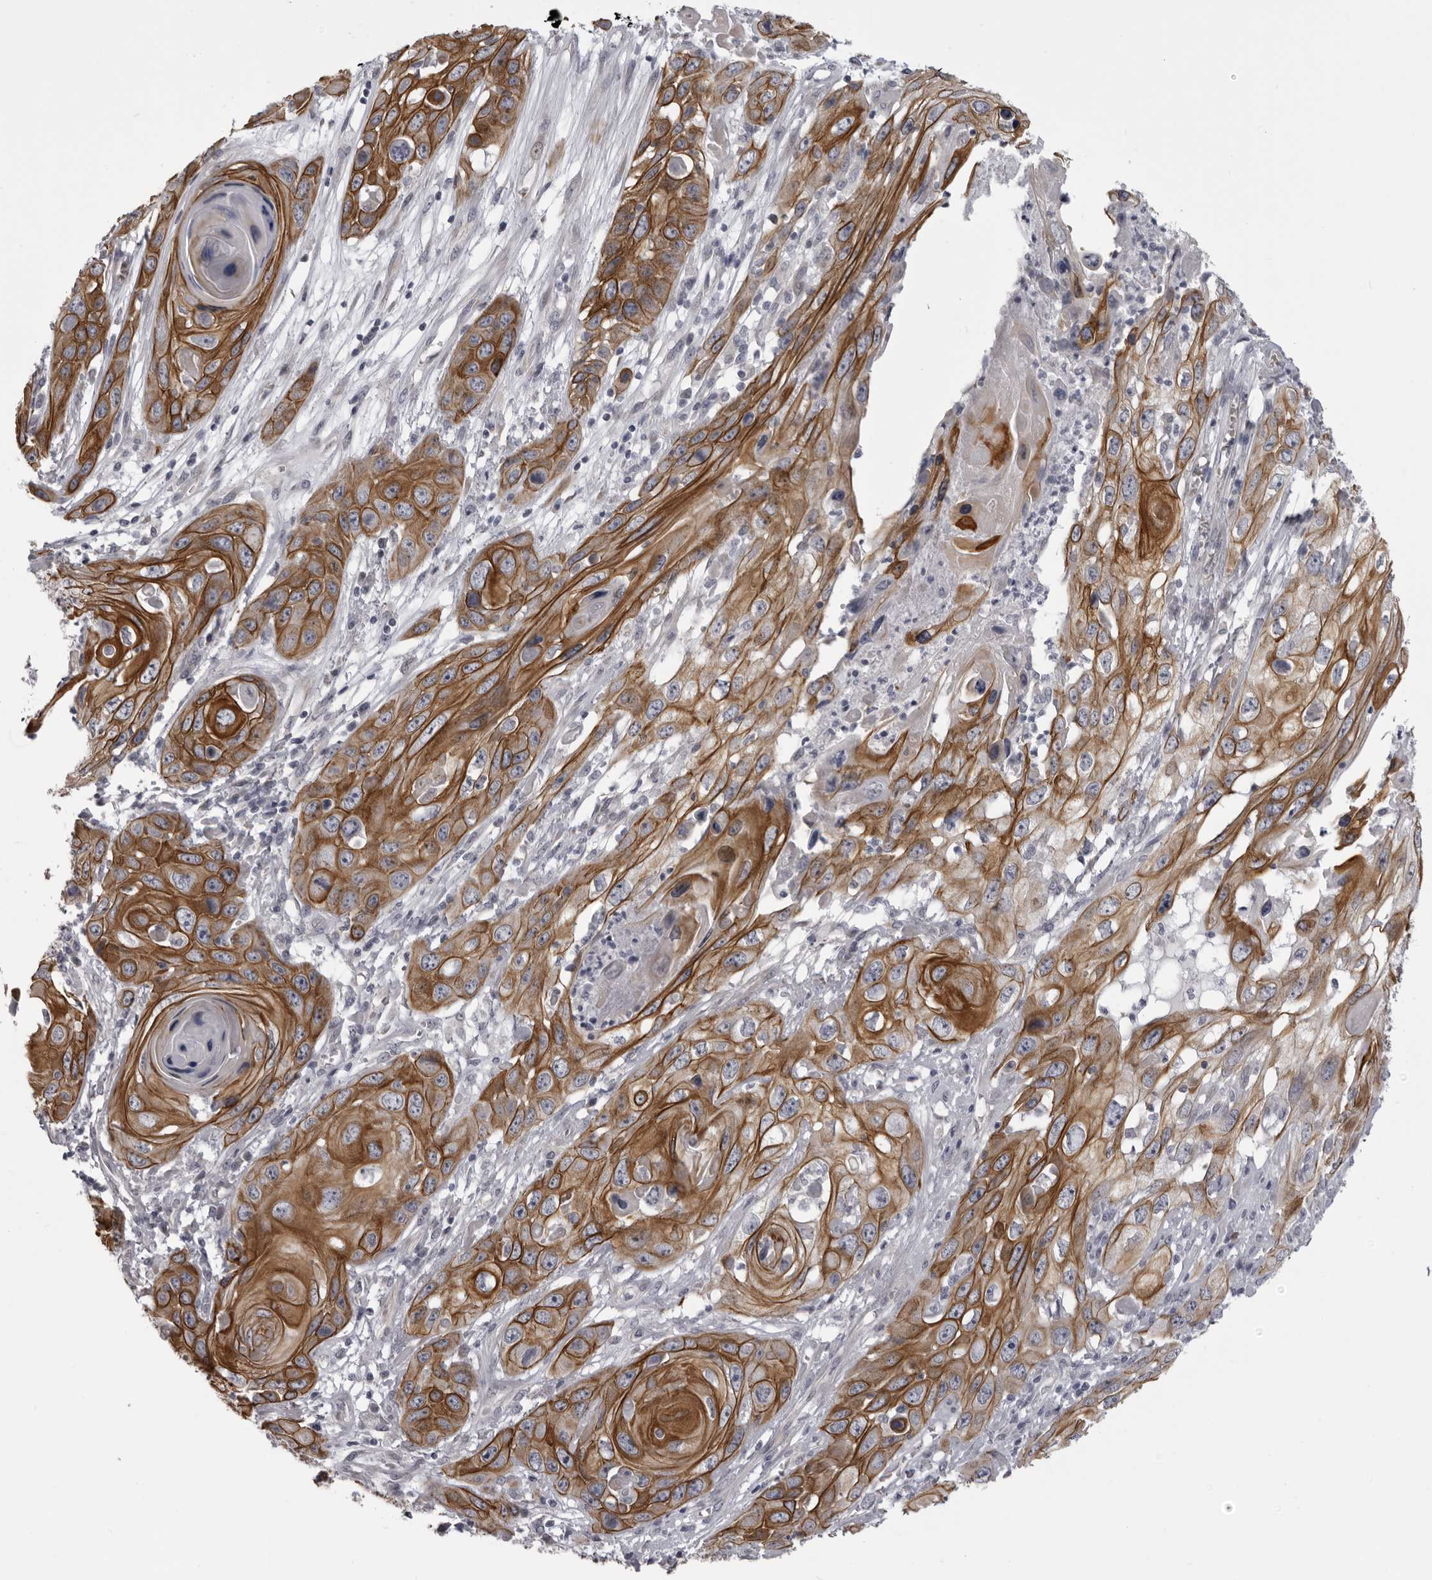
{"staining": {"intensity": "strong", "quantity": ">75%", "location": "cytoplasmic/membranous"}, "tissue": "skin cancer", "cell_type": "Tumor cells", "image_type": "cancer", "snomed": [{"axis": "morphology", "description": "Squamous cell carcinoma, NOS"}, {"axis": "topography", "description": "Skin"}], "caption": "Skin cancer stained for a protein (brown) displays strong cytoplasmic/membranous positive staining in about >75% of tumor cells.", "gene": "EPHA10", "patient": {"sex": "male", "age": 55}}